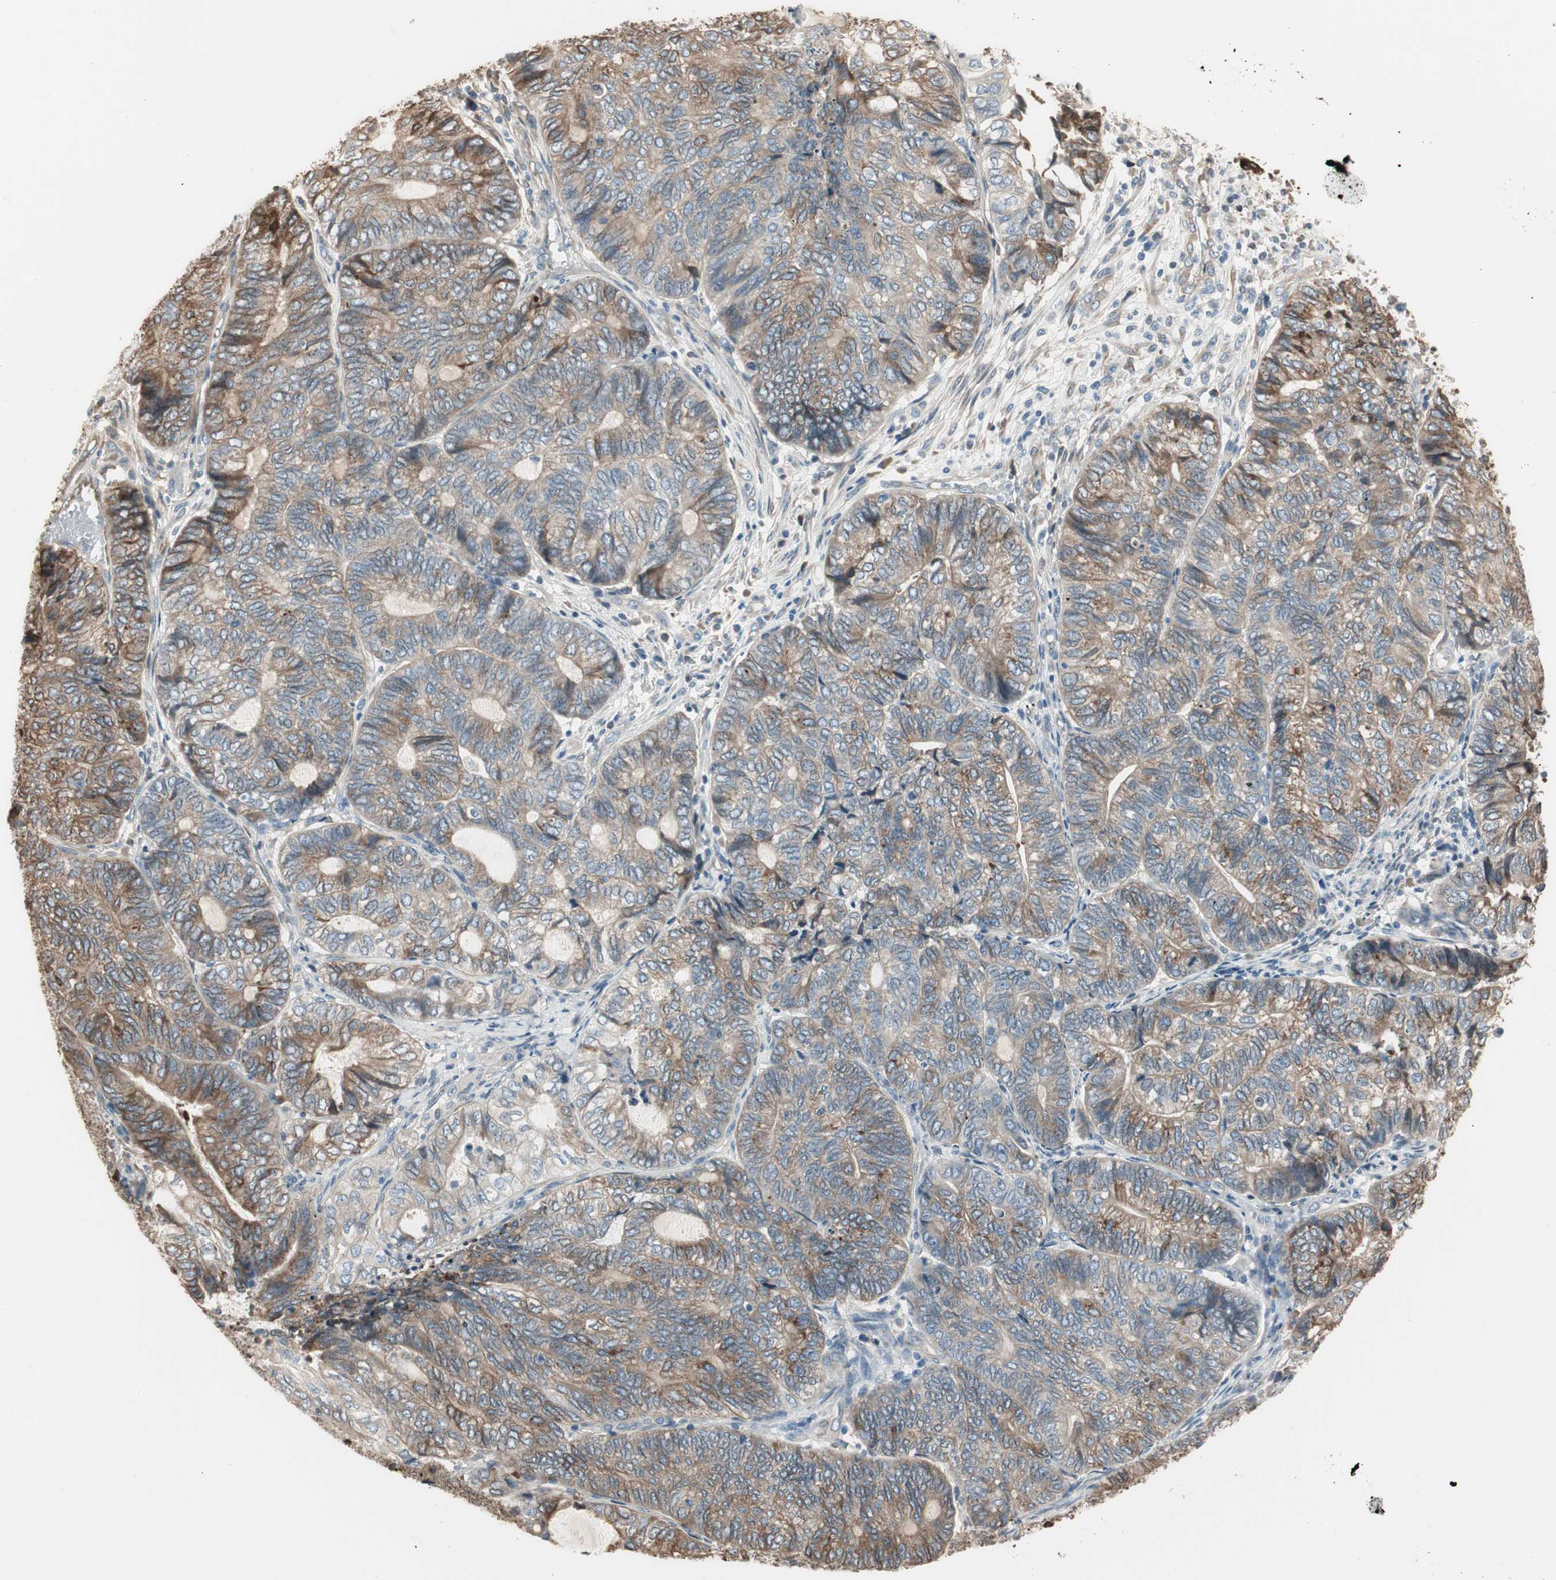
{"staining": {"intensity": "weak", "quantity": ">75%", "location": "cytoplasmic/membranous"}, "tissue": "endometrial cancer", "cell_type": "Tumor cells", "image_type": "cancer", "snomed": [{"axis": "morphology", "description": "Adenocarcinoma, NOS"}, {"axis": "topography", "description": "Uterus"}, {"axis": "topography", "description": "Endometrium"}], "caption": "Human endometrial cancer (adenocarcinoma) stained with a brown dye exhibits weak cytoplasmic/membranous positive positivity in approximately >75% of tumor cells.", "gene": "NUCB2", "patient": {"sex": "female", "age": 70}}